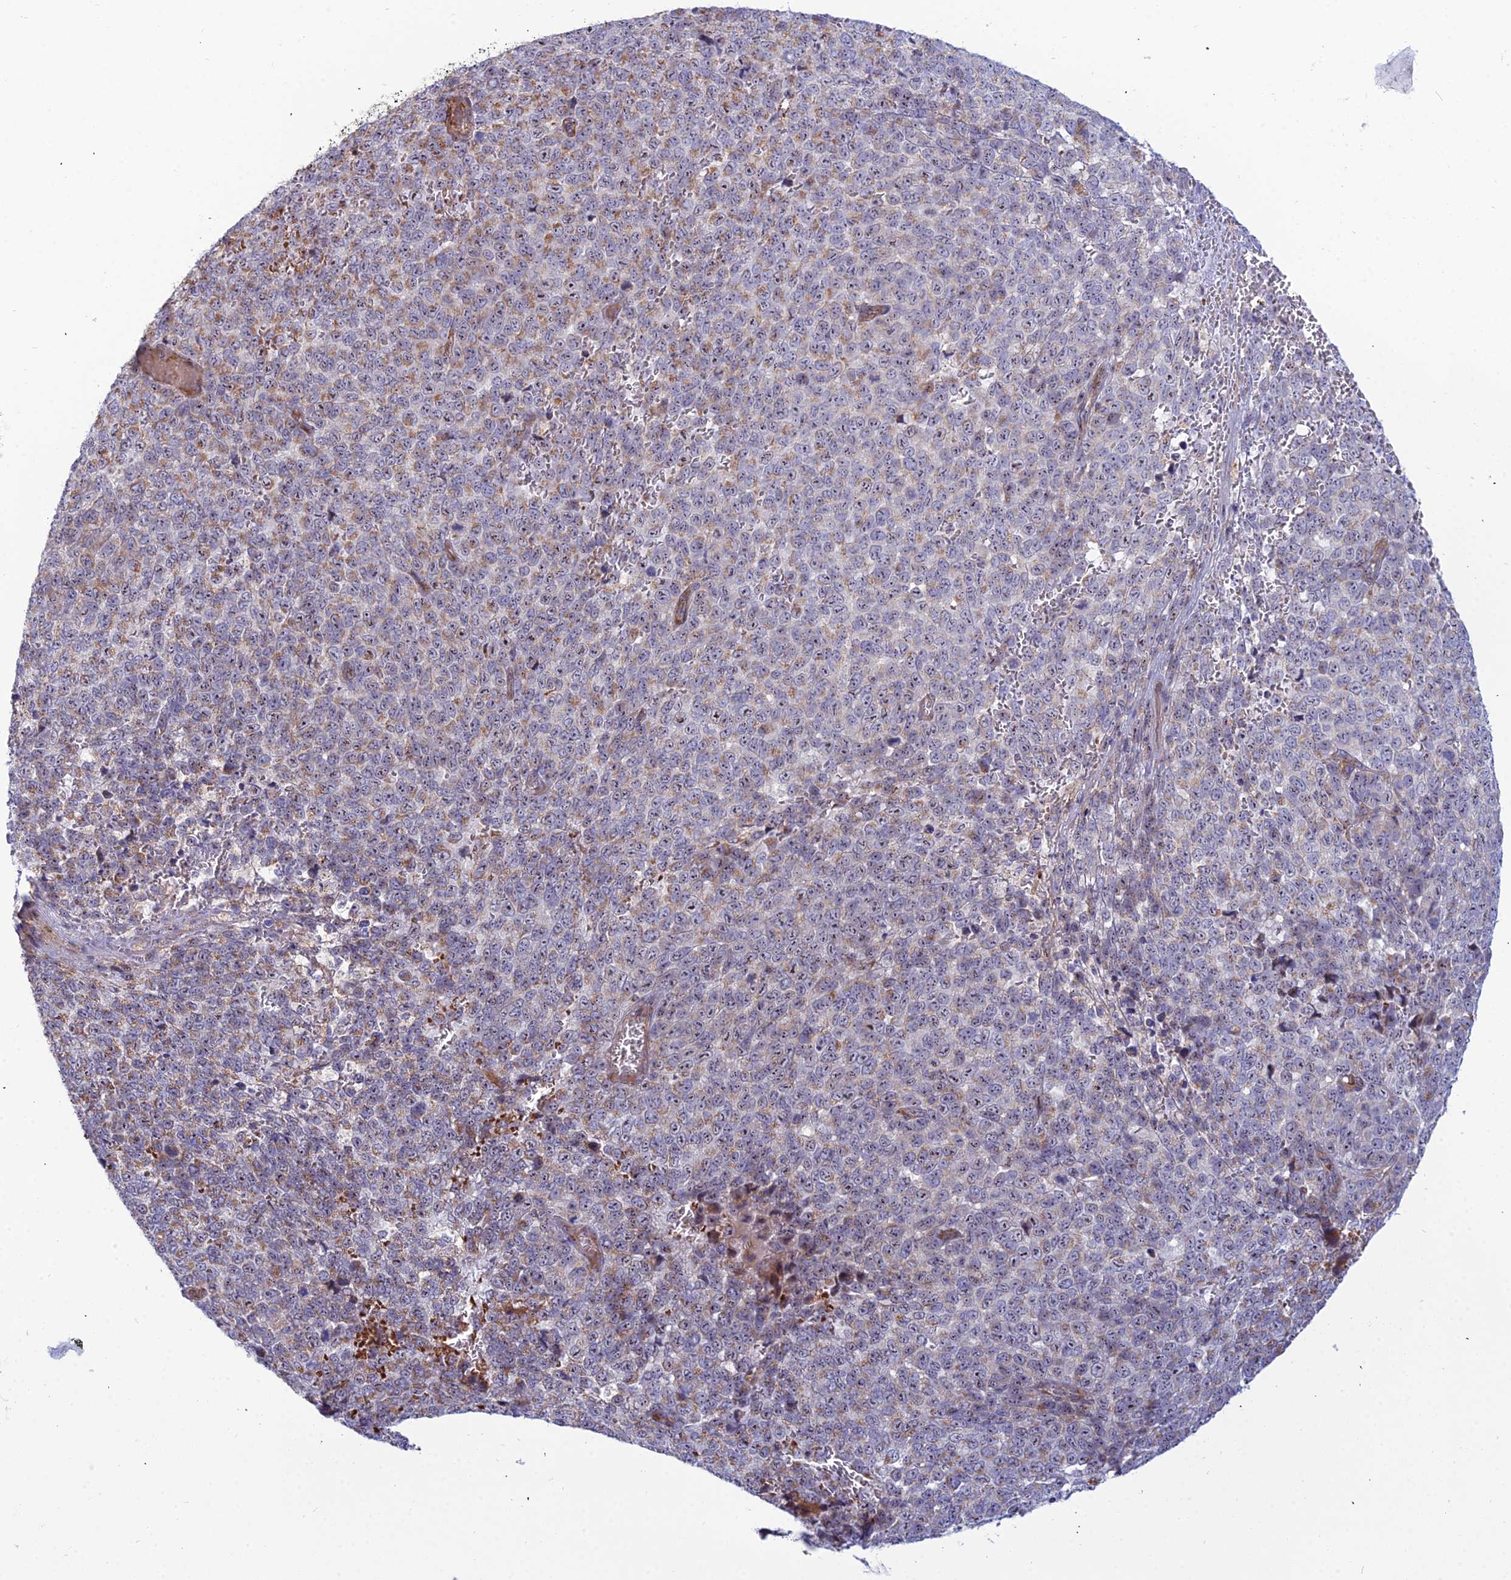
{"staining": {"intensity": "moderate", "quantity": "25%-75%", "location": "cytoplasmic/membranous"}, "tissue": "melanoma", "cell_type": "Tumor cells", "image_type": "cancer", "snomed": [{"axis": "morphology", "description": "Malignant melanoma, NOS"}, {"axis": "topography", "description": "Nose, NOS"}], "caption": "Malignant melanoma stained for a protein exhibits moderate cytoplasmic/membranous positivity in tumor cells.", "gene": "SLC35F4", "patient": {"sex": "female", "age": 48}}